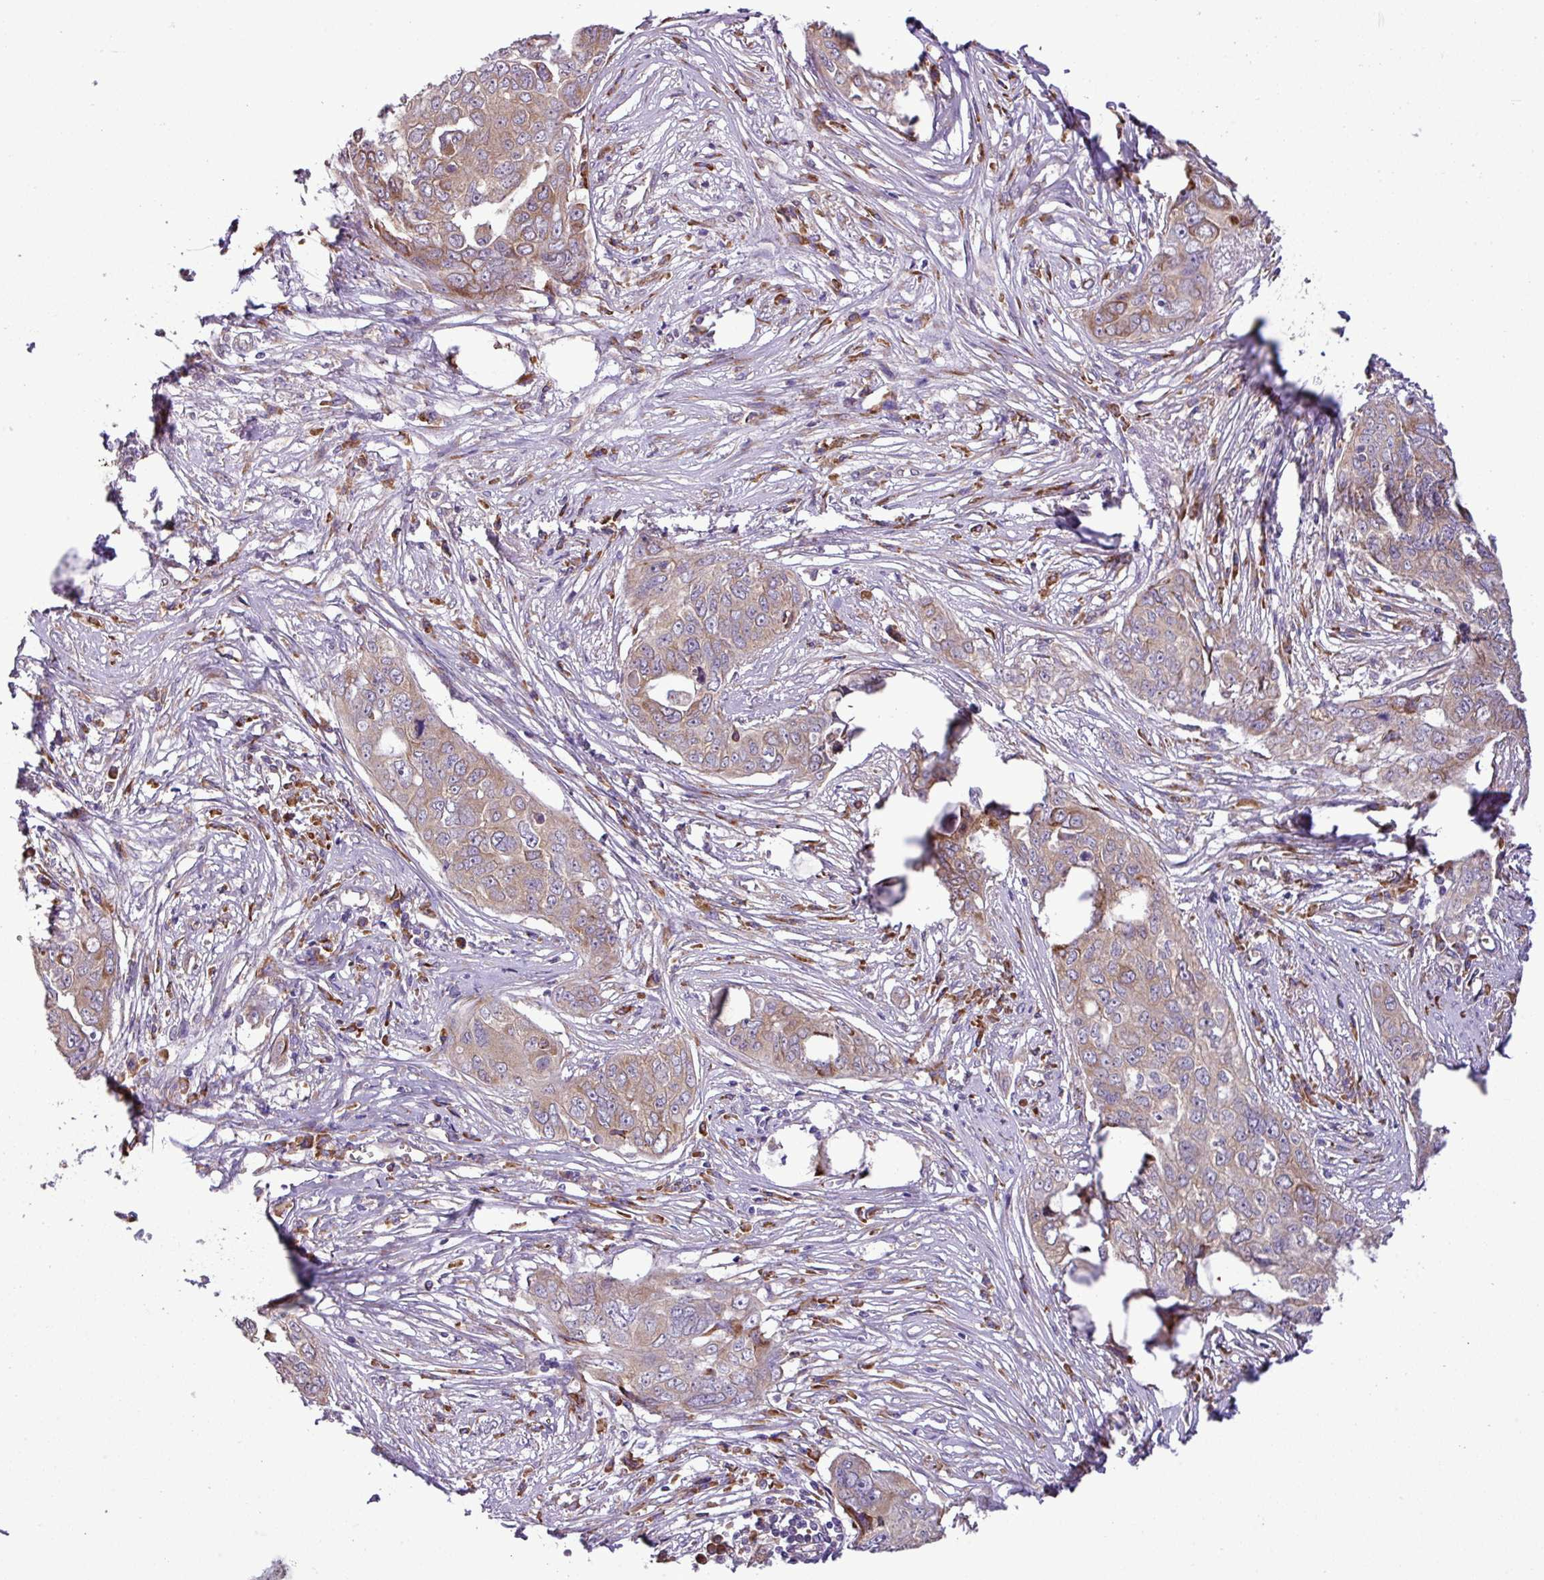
{"staining": {"intensity": "weak", "quantity": "25%-75%", "location": "cytoplasmic/membranous"}, "tissue": "ovarian cancer", "cell_type": "Tumor cells", "image_type": "cancer", "snomed": [{"axis": "morphology", "description": "Carcinoma, endometroid"}, {"axis": "topography", "description": "Ovary"}], "caption": "IHC staining of ovarian endometroid carcinoma, which shows low levels of weak cytoplasmic/membranous positivity in approximately 25%-75% of tumor cells indicating weak cytoplasmic/membranous protein positivity. The staining was performed using DAB (3,3'-diaminobenzidine) (brown) for protein detection and nuclei were counterstained in hematoxylin (blue).", "gene": "RPL13", "patient": {"sex": "female", "age": 70}}